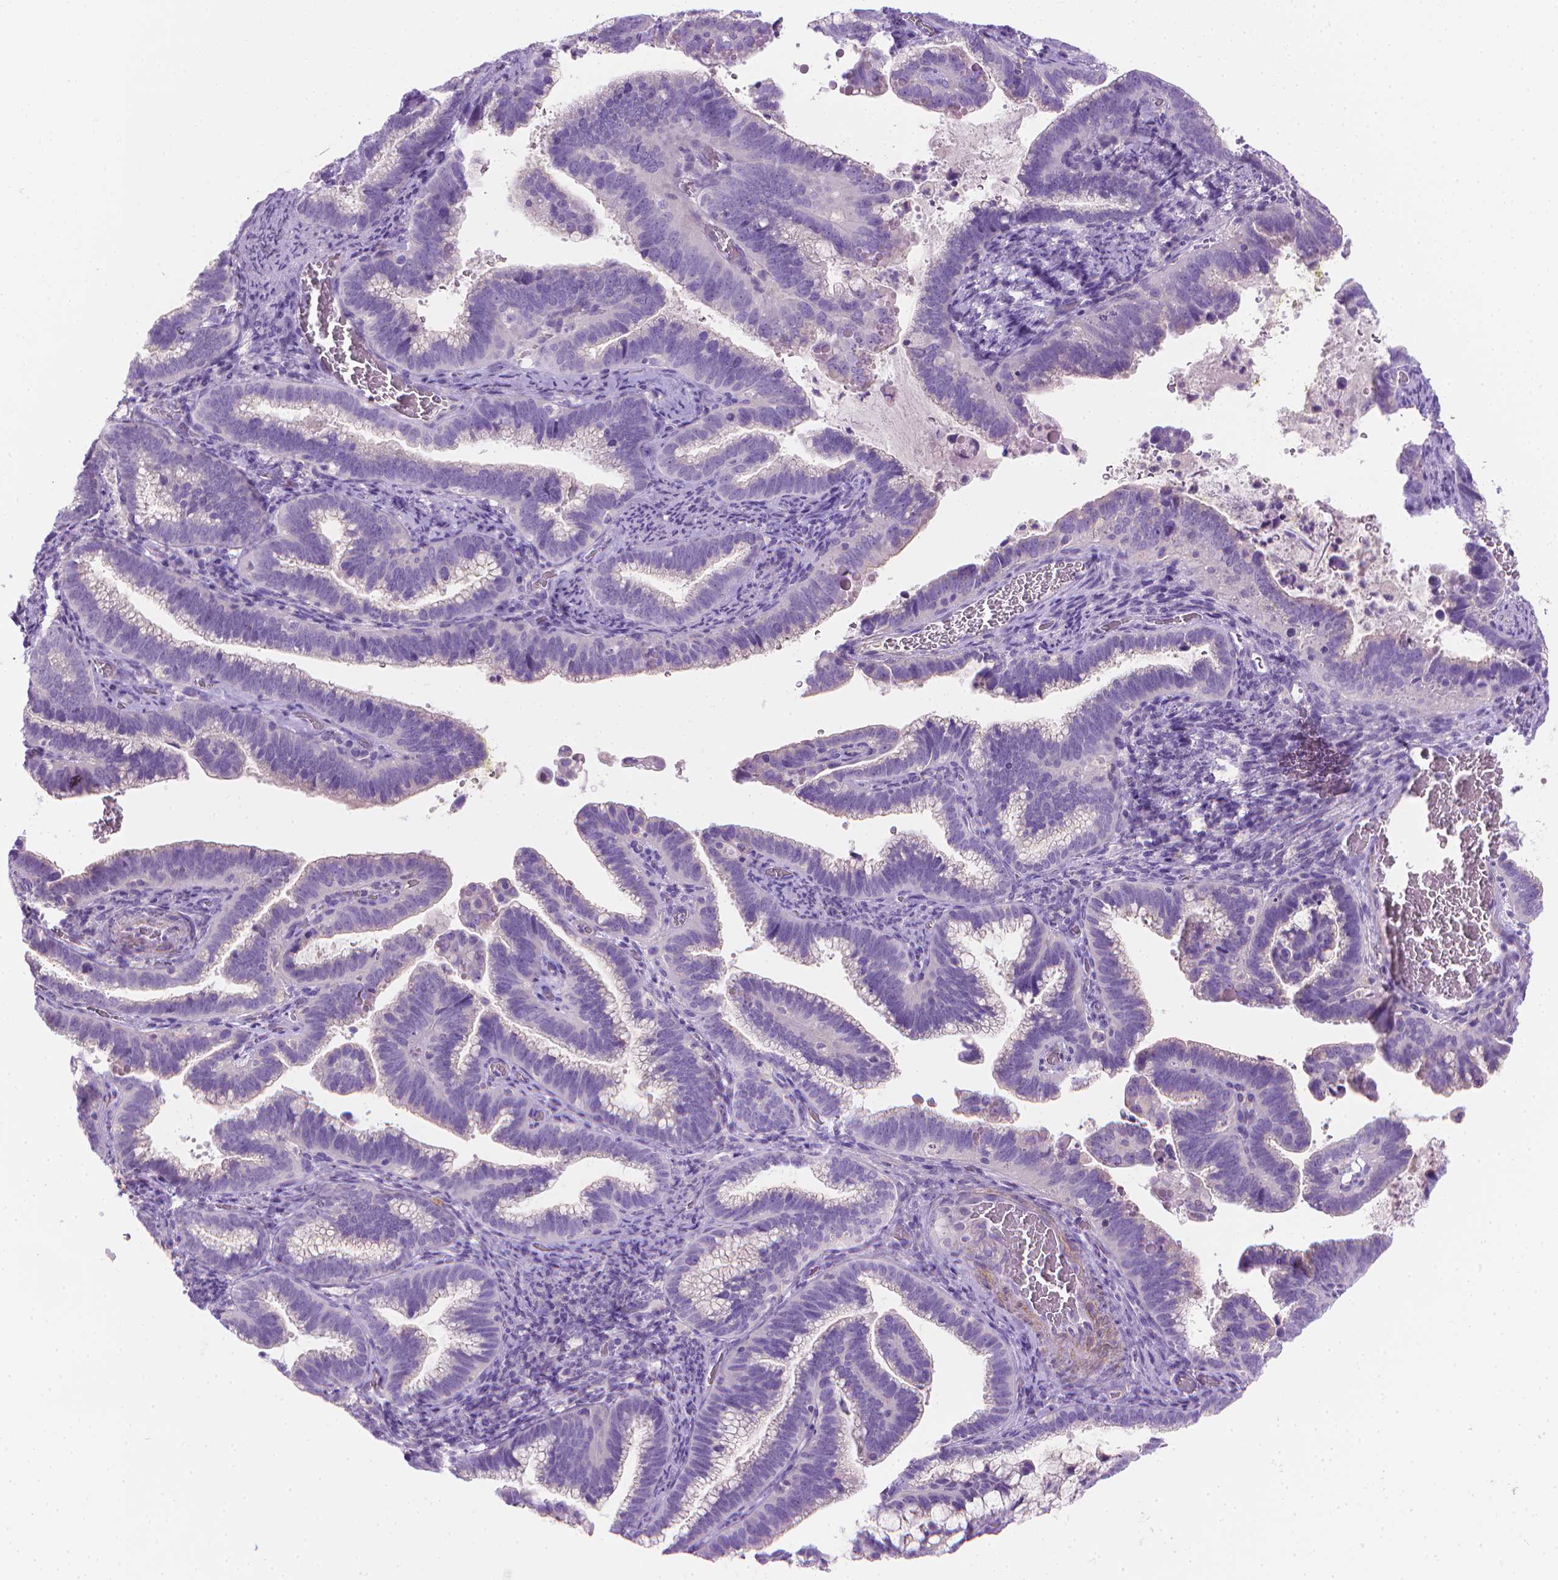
{"staining": {"intensity": "negative", "quantity": "none", "location": "none"}, "tissue": "cervical cancer", "cell_type": "Tumor cells", "image_type": "cancer", "snomed": [{"axis": "morphology", "description": "Adenocarcinoma, NOS"}, {"axis": "topography", "description": "Cervix"}], "caption": "Immunohistochemistry histopathology image of neoplastic tissue: human cervical adenocarcinoma stained with DAB exhibits no significant protein staining in tumor cells. The staining was performed using DAB to visualize the protein expression in brown, while the nuclei were stained in blue with hematoxylin (Magnification: 20x).", "gene": "FASN", "patient": {"sex": "female", "age": 61}}